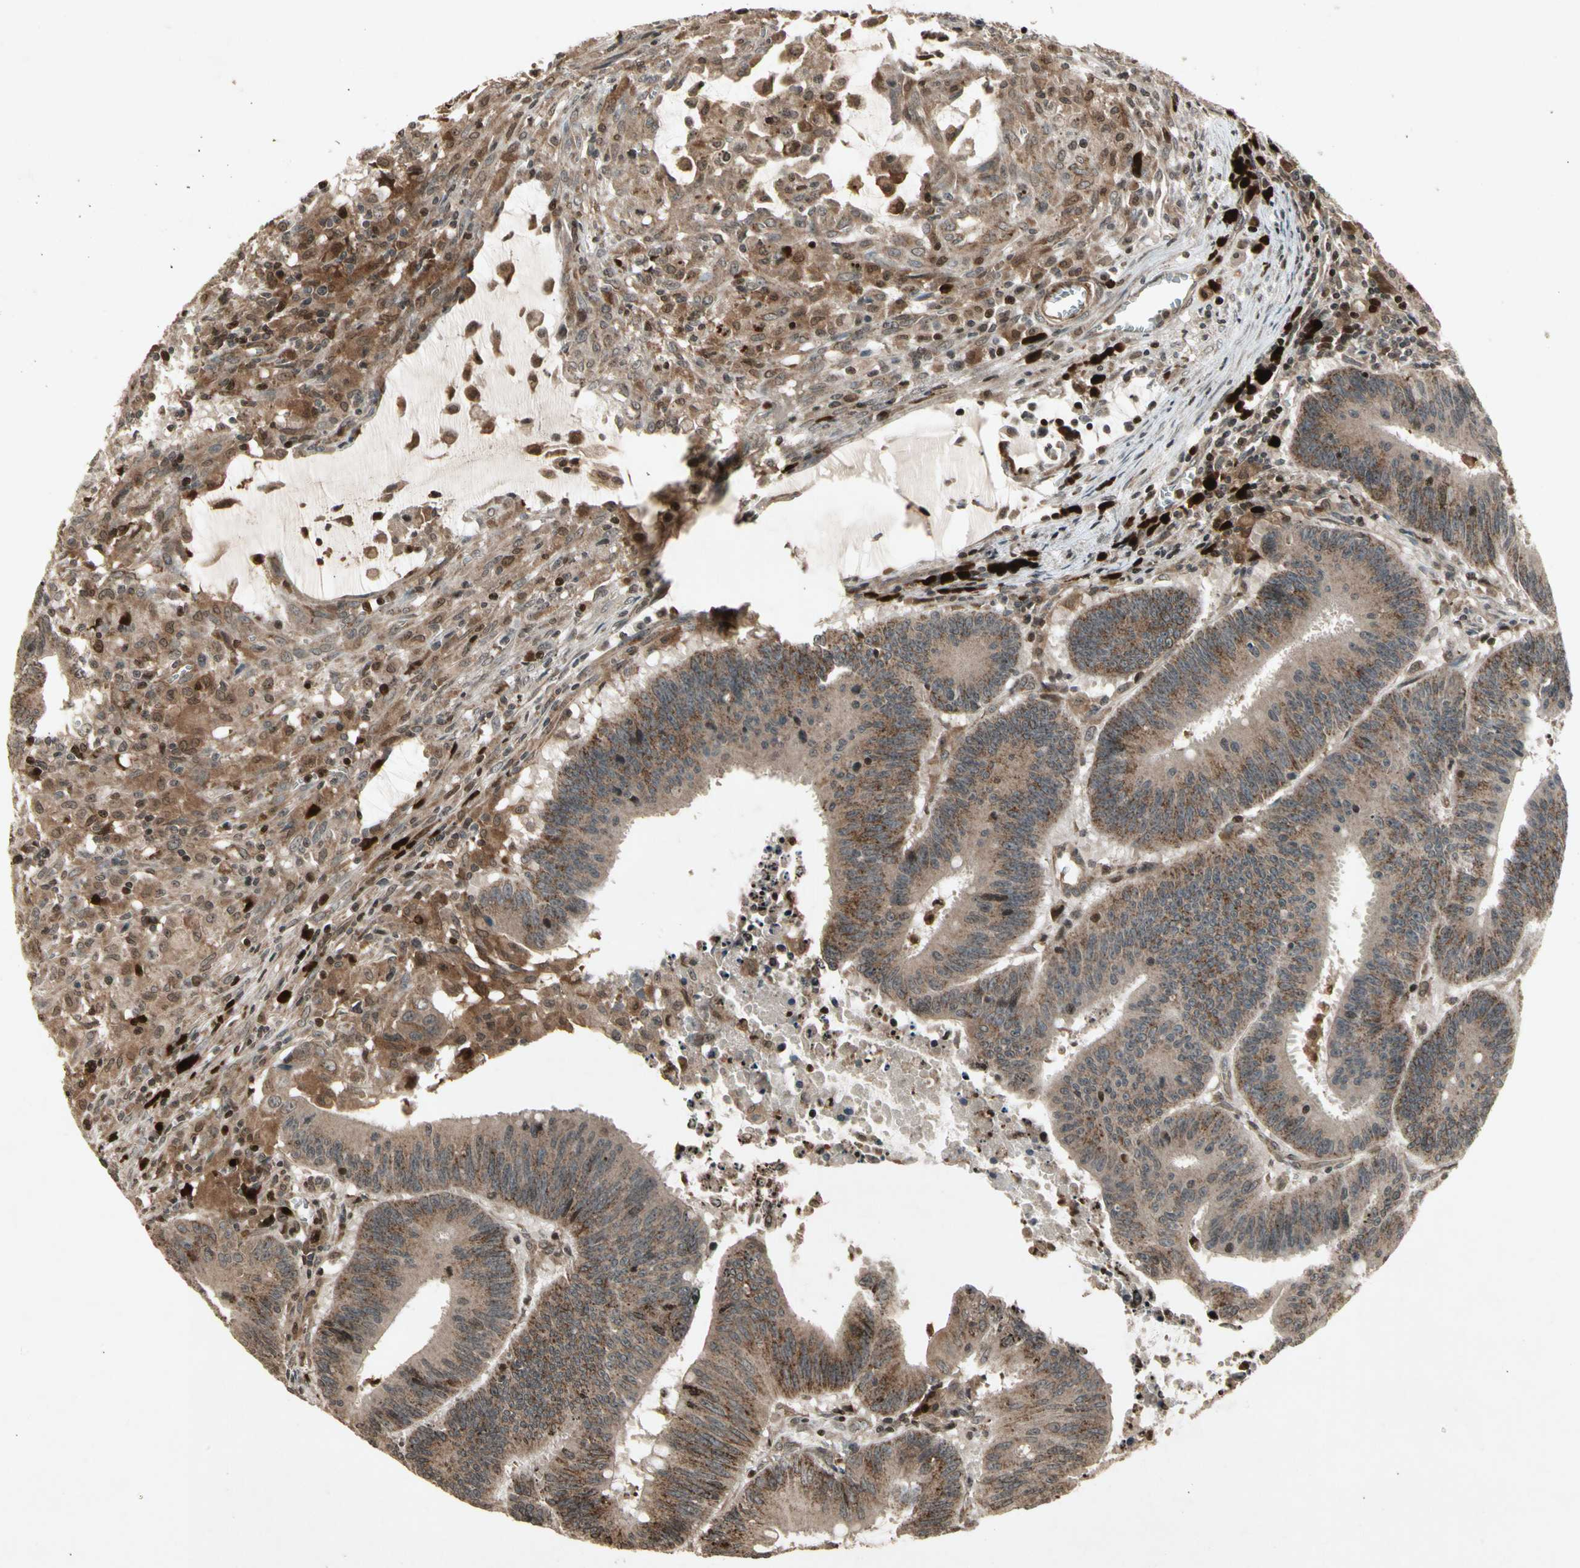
{"staining": {"intensity": "moderate", "quantity": ">75%", "location": "cytoplasmic/membranous"}, "tissue": "colorectal cancer", "cell_type": "Tumor cells", "image_type": "cancer", "snomed": [{"axis": "morphology", "description": "Adenocarcinoma, NOS"}, {"axis": "topography", "description": "Colon"}], "caption": "Protein staining of colorectal cancer (adenocarcinoma) tissue demonstrates moderate cytoplasmic/membranous positivity in approximately >75% of tumor cells. (DAB IHC, brown staining for protein, blue staining for nuclei).", "gene": "GLRX", "patient": {"sex": "male", "age": 45}}